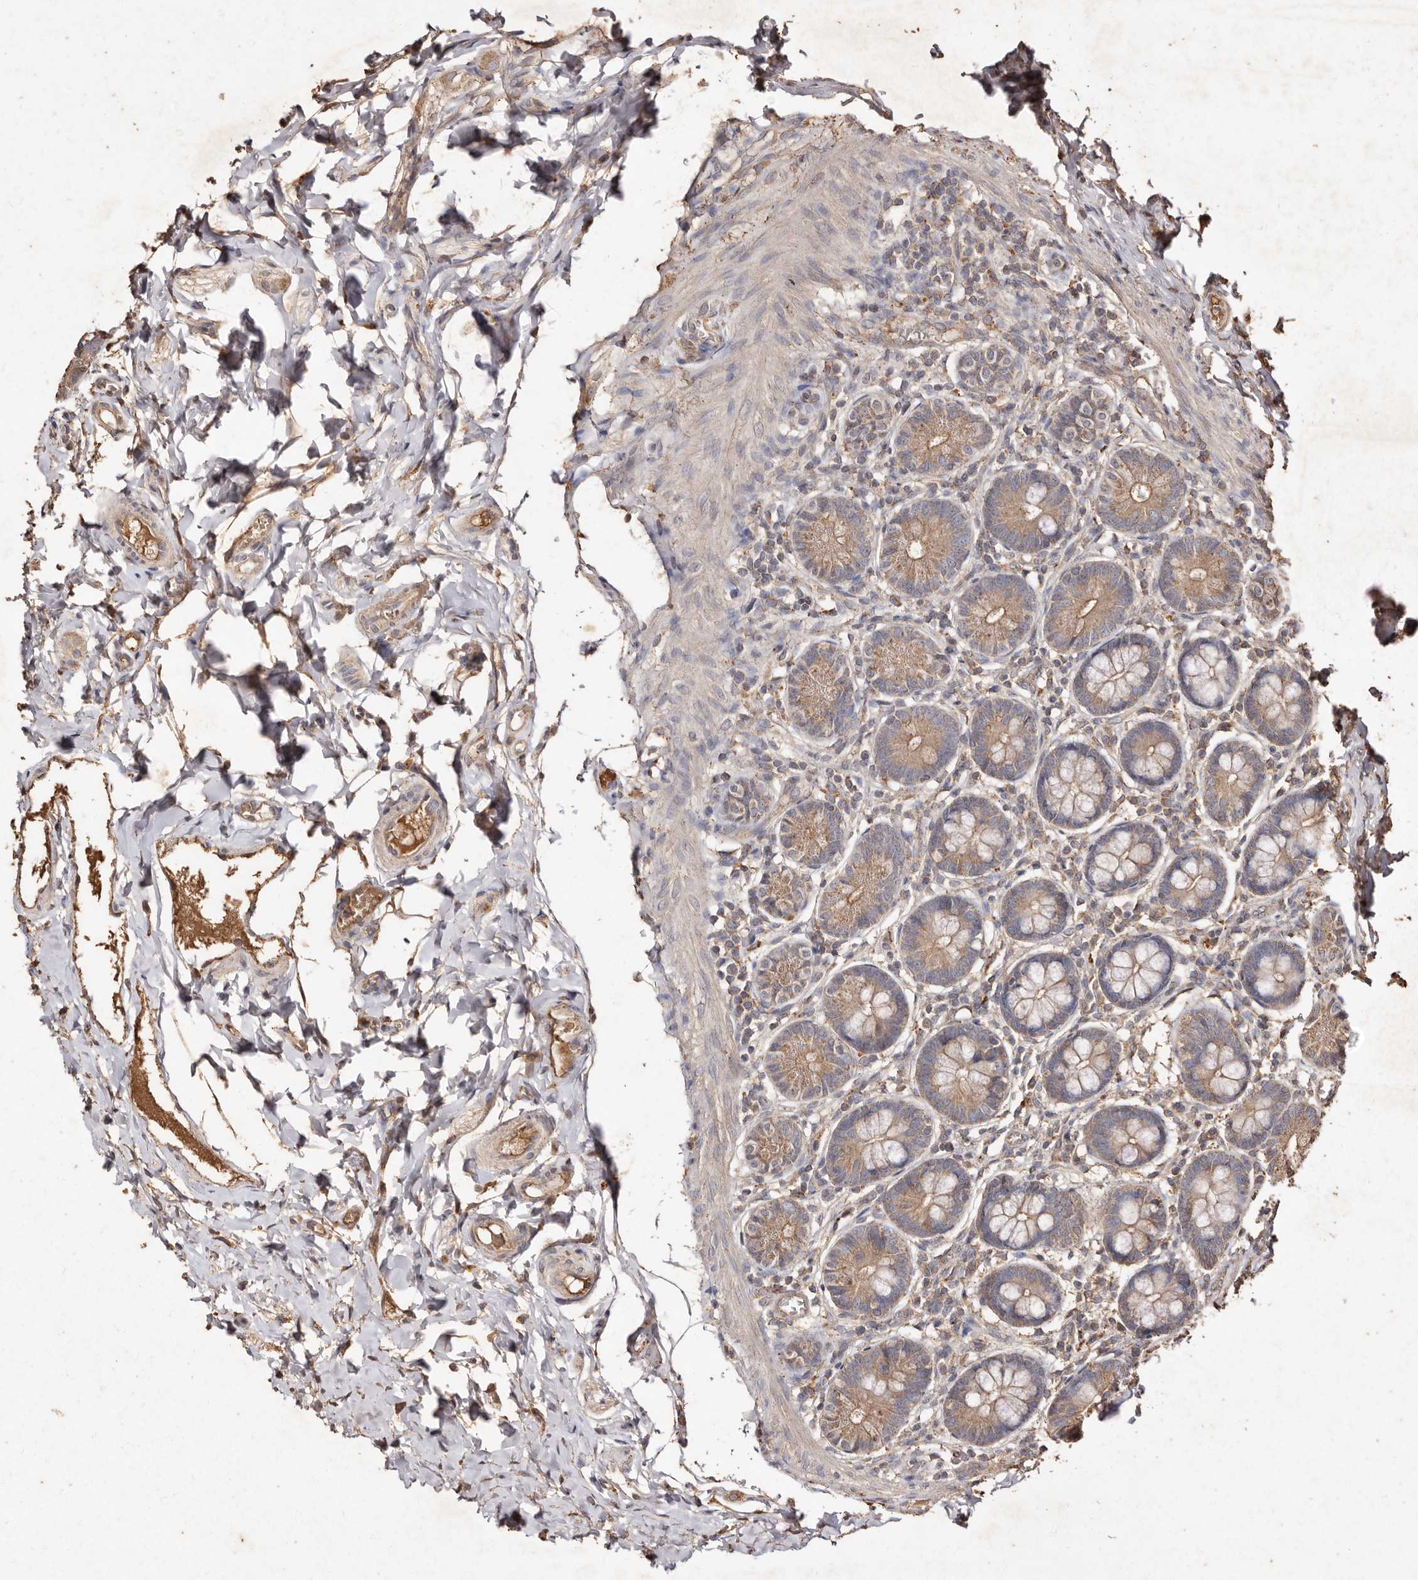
{"staining": {"intensity": "moderate", "quantity": ">75%", "location": "cytoplasmic/membranous"}, "tissue": "small intestine", "cell_type": "Glandular cells", "image_type": "normal", "snomed": [{"axis": "morphology", "description": "Normal tissue, NOS"}, {"axis": "topography", "description": "Small intestine"}], "caption": "Moderate cytoplasmic/membranous staining for a protein is identified in about >75% of glandular cells of normal small intestine using immunohistochemistry.", "gene": "FARS2", "patient": {"sex": "male", "age": 7}}